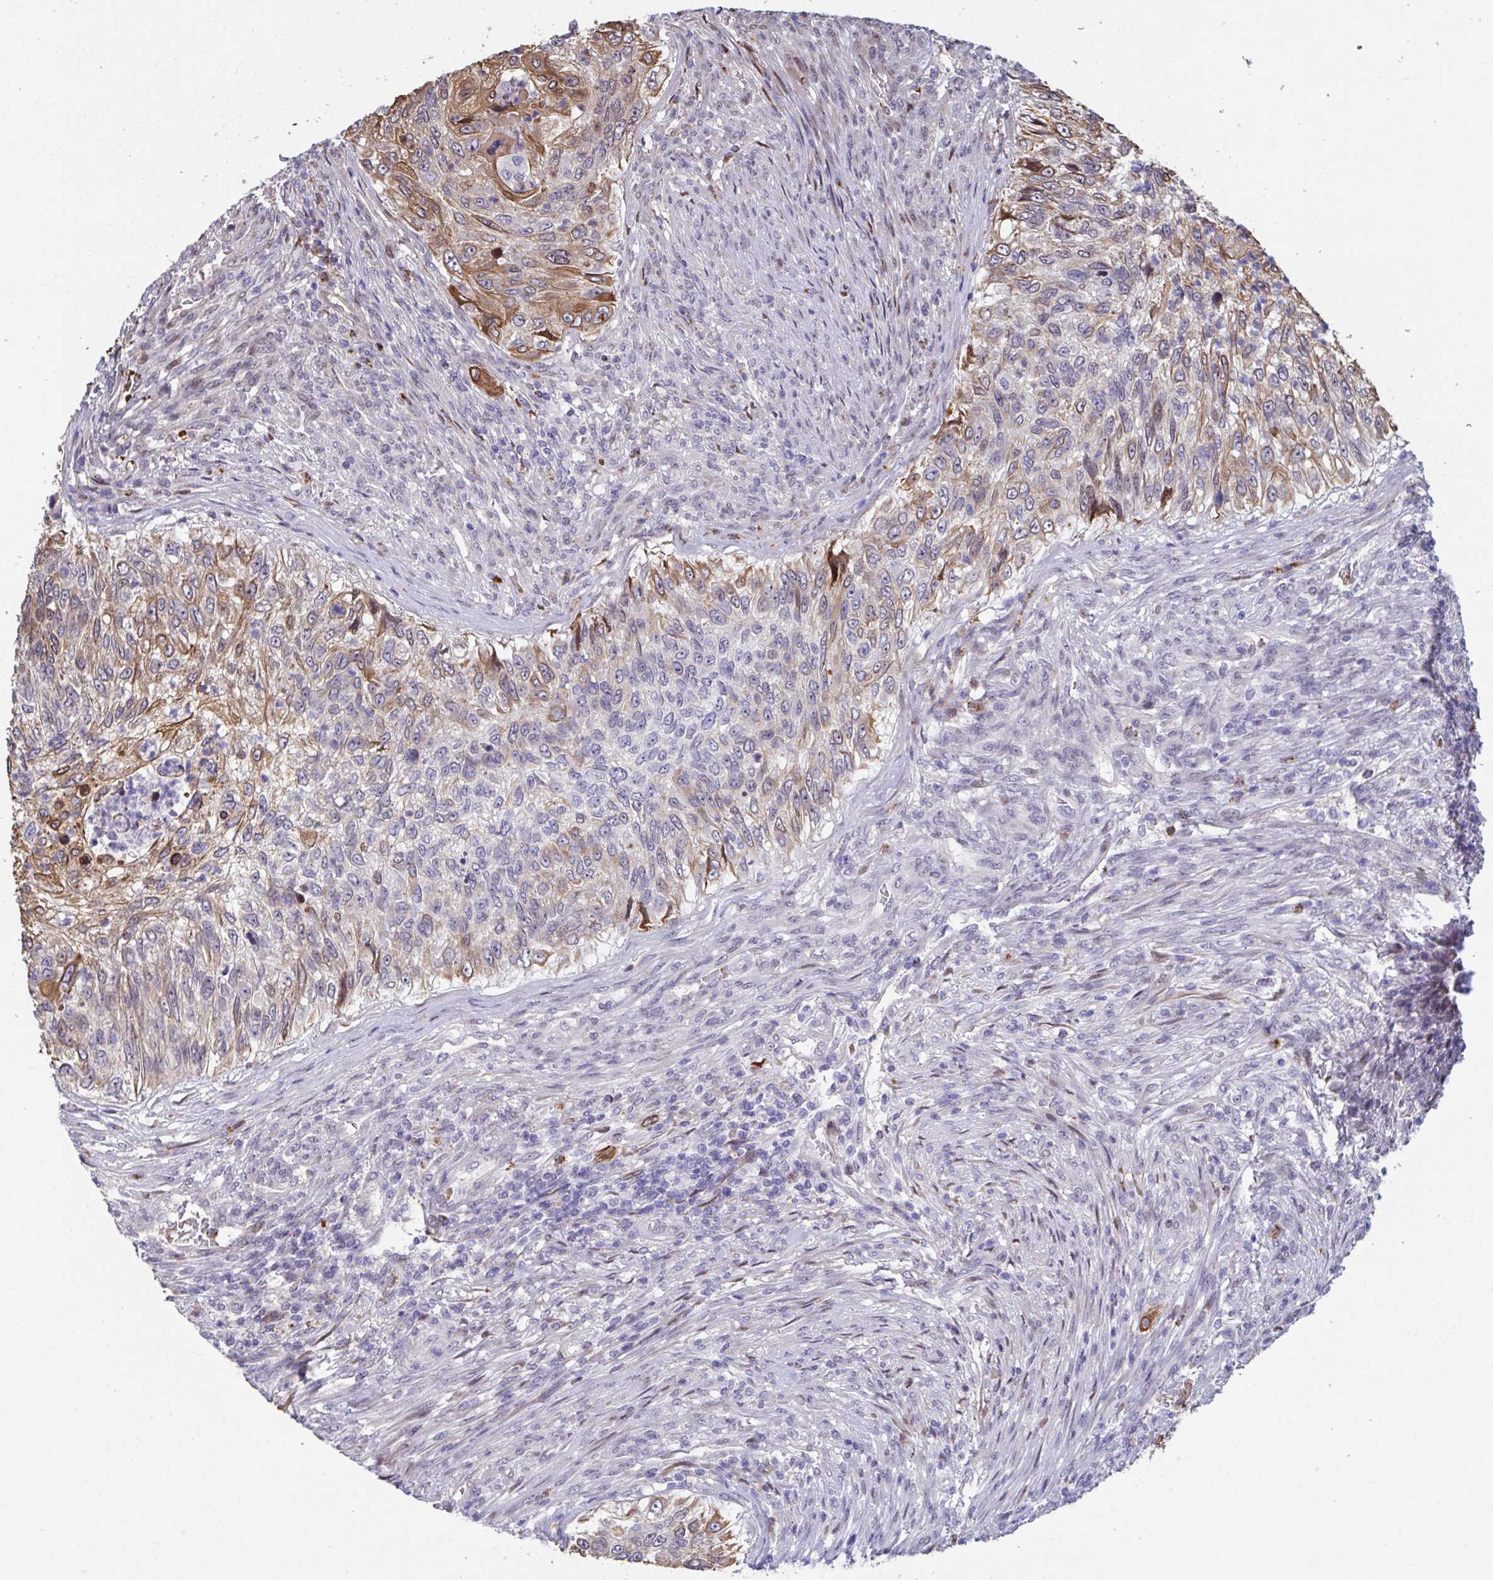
{"staining": {"intensity": "moderate", "quantity": "25%-75%", "location": "cytoplasmic/membranous"}, "tissue": "urothelial cancer", "cell_type": "Tumor cells", "image_type": "cancer", "snomed": [{"axis": "morphology", "description": "Urothelial carcinoma, High grade"}, {"axis": "topography", "description": "Urinary bladder"}], "caption": "IHC (DAB (3,3'-diaminobenzidine)) staining of urothelial cancer displays moderate cytoplasmic/membranous protein staining in about 25%-75% of tumor cells.", "gene": "PELI2", "patient": {"sex": "female", "age": 60}}